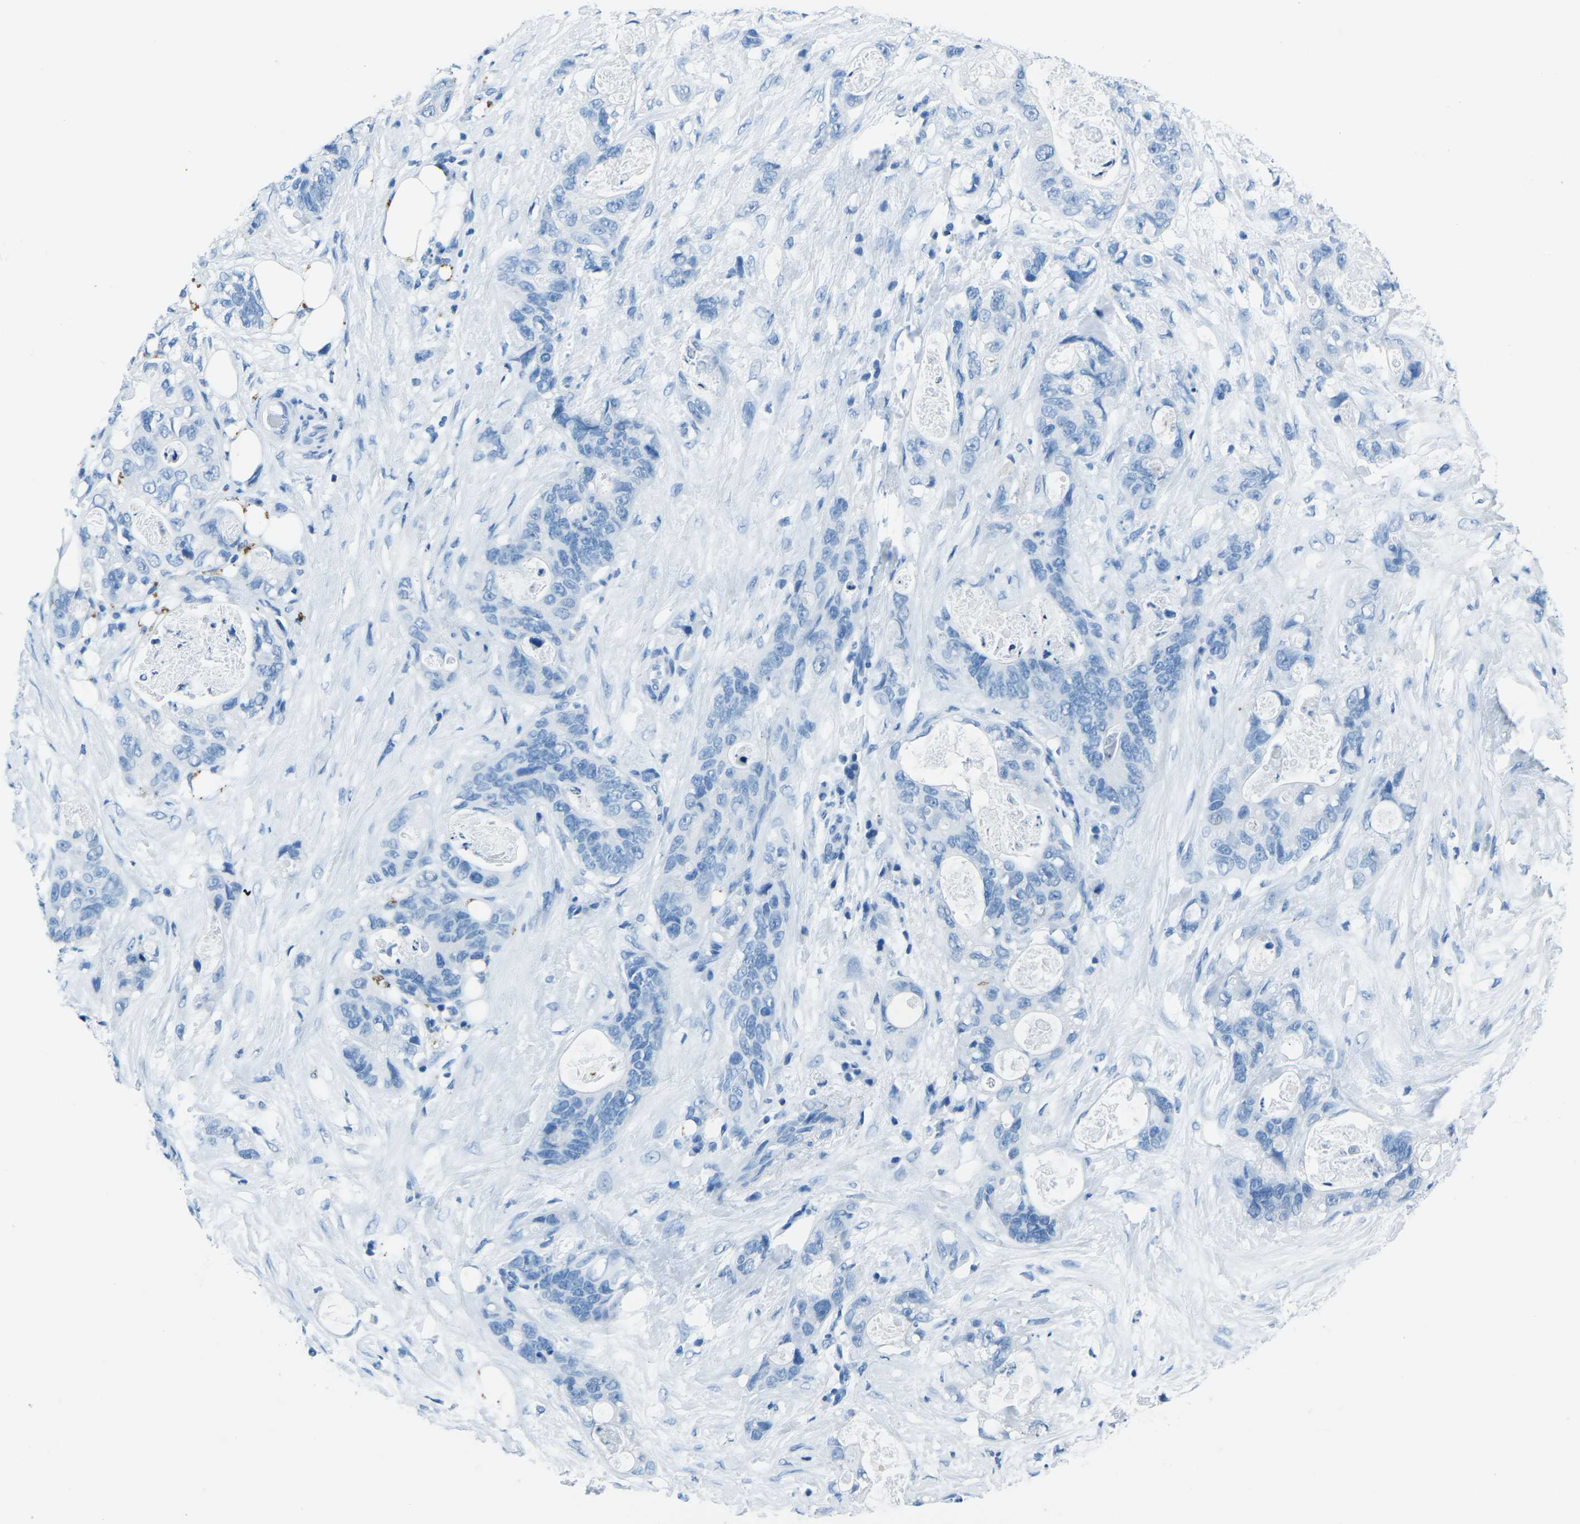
{"staining": {"intensity": "negative", "quantity": "none", "location": "none"}, "tissue": "stomach cancer", "cell_type": "Tumor cells", "image_type": "cancer", "snomed": [{"axis": "morphology", "description": "Adenocarcinoma, NOS"}, {"axis": "topography", "description": "Stomach"}], "caption": "Human stomach cancer stained for a protein using immunohistochemistry exhibits no positivity in tumor cells.", "gene": "MYH8", "patient": {"sex": "female", "age": 89}}